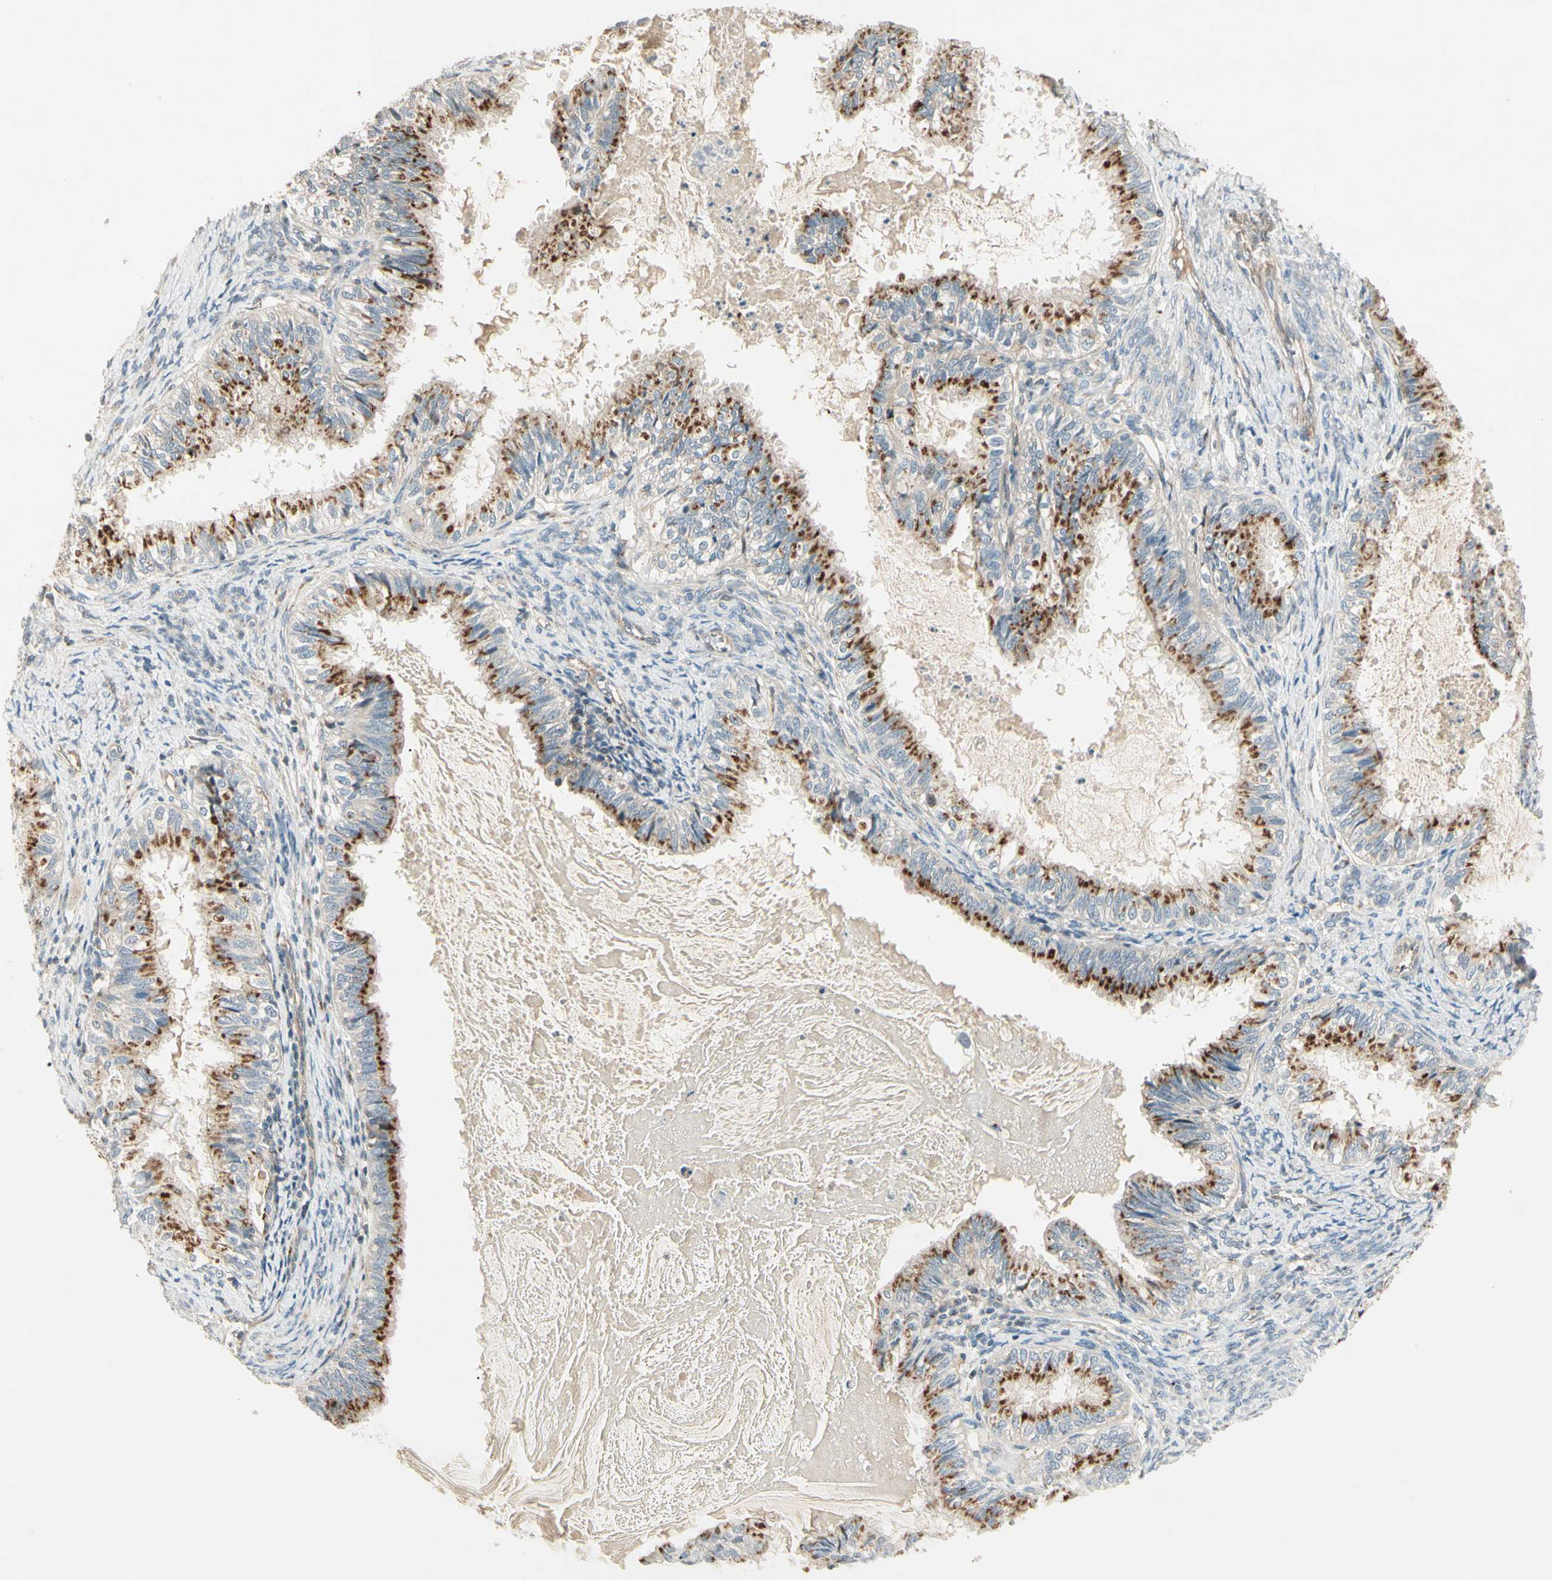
{"staining": {"intensity": "strong", "quantity": ">75%", "location": "cytoplasmic/membranous"}, "tissue": "cervical cancer", "cell_type": "Tumor cells", "image_type": "cancer", "snomed": [{"axis": "morphology", "description": "Normal tissue, NOS"}, {"axis": "morphology", "description": "Adenocarcinoma, NOS"}, {"axis": "topography", "description": "Cervix"}, {"axis": "topography", "description": "Endometrium"}], "caption": "The immunohistochemical stain shows strong cytoplasmic/membranous staining in tumor cells of cervical cancer (adenocarcinoma) tissue.", "gene": "ABCA3", "patient": {"sex": "female", "age": 86}}